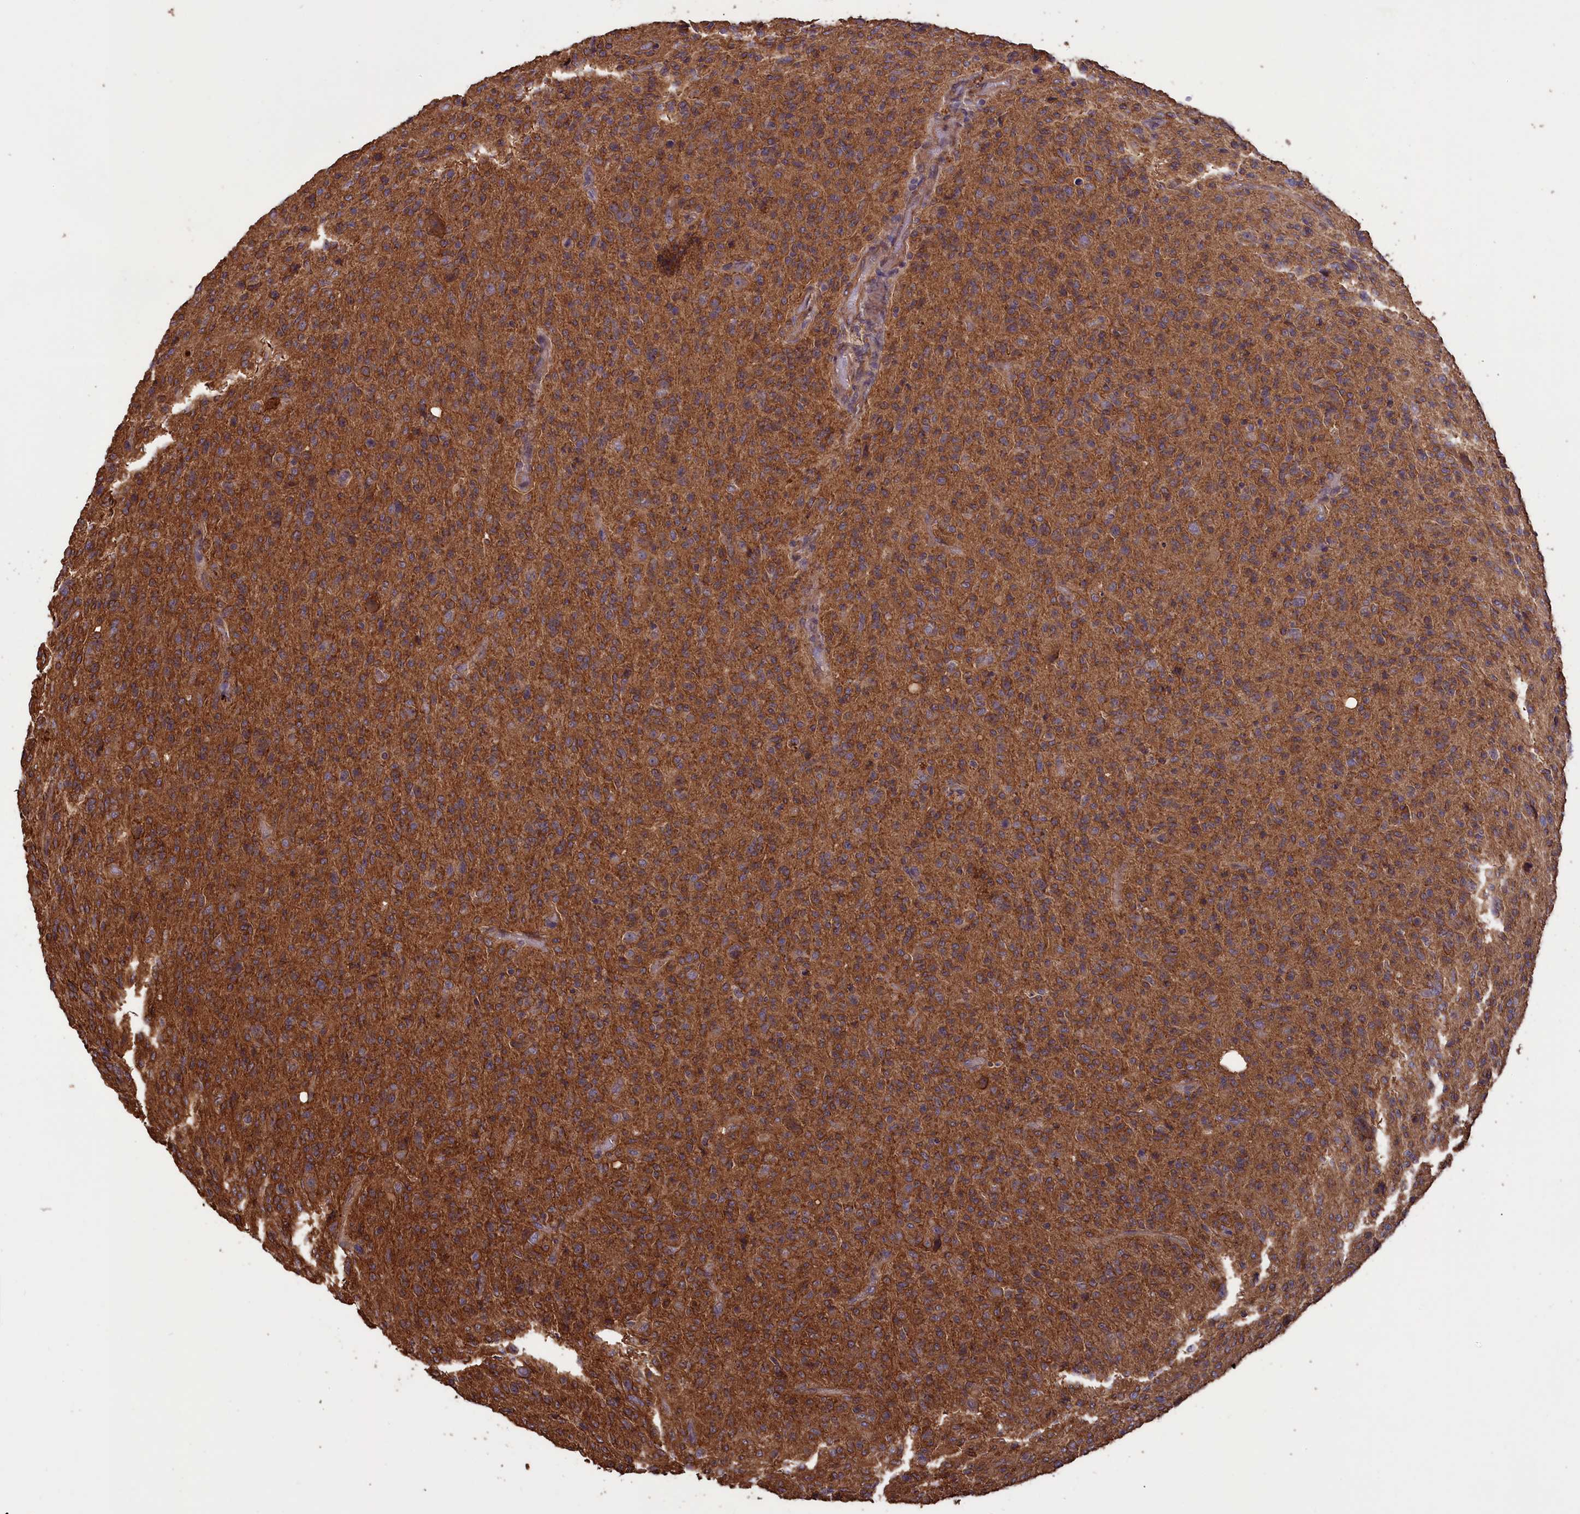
{"staining": {"intensity": "weak", "quantity": ">75%", "location": "cytoplasmic/membranous"}, "tissue": "glioma", "cell_type": "Tumor cells", "image_type": "cancer", "snomed": [{"axis": "morphology", "description": "Glioma, malignant, High grade"}, {"axis": "topography", "description": "Brain"}], "caption": "Malignant glioma (high-grade) stained with DAB immunohistochemistry exhibits low levels of weak cytoplasmic/membranous positivity in about >75% of tumor cells. Nuclei are stained in blue.", "gene": "DAPK3", "patient": {"sex": "female", "age": 57}}